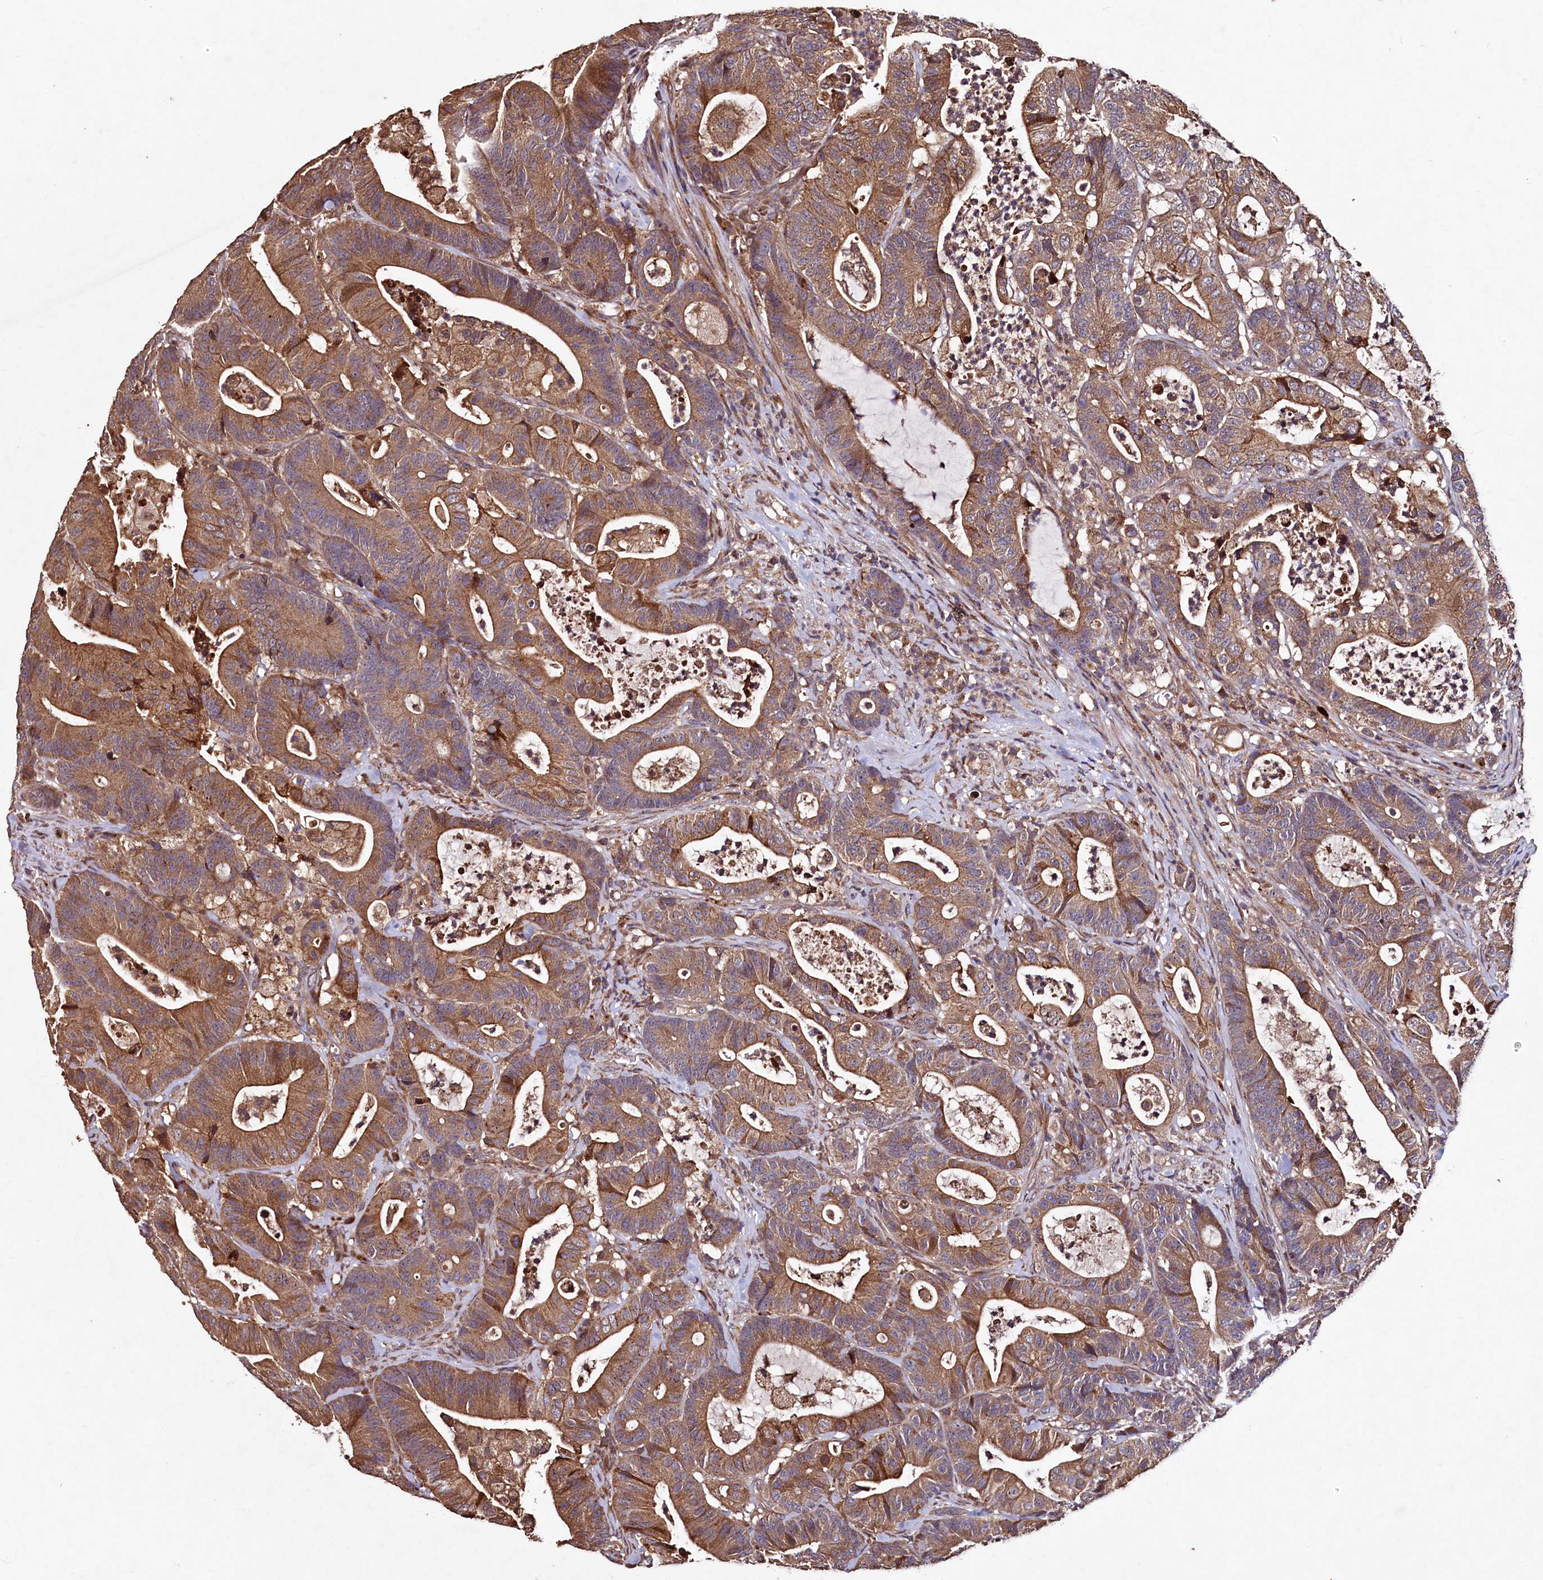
{"staining": {"intensity": "moderate", "quantity": ">75%", "location": "cytoplasmic/membranous"}, "tissue": "colorectal cancer", "cell_type": "Tumor cells", "image_type": "cancer", "snomed": [{"axis": "morphology", "description": "Adenocarcinoma, NOS"}, {"axis": "topography", "description": "Colon"}], "caption": "Moderate cytoplasmic/membranous protein expression is identified in about >75% of tumor cells in adenocarcinoma (colorectal).", "gene": "TMEM98", "patient": {"sex": "female", "age": 84}}